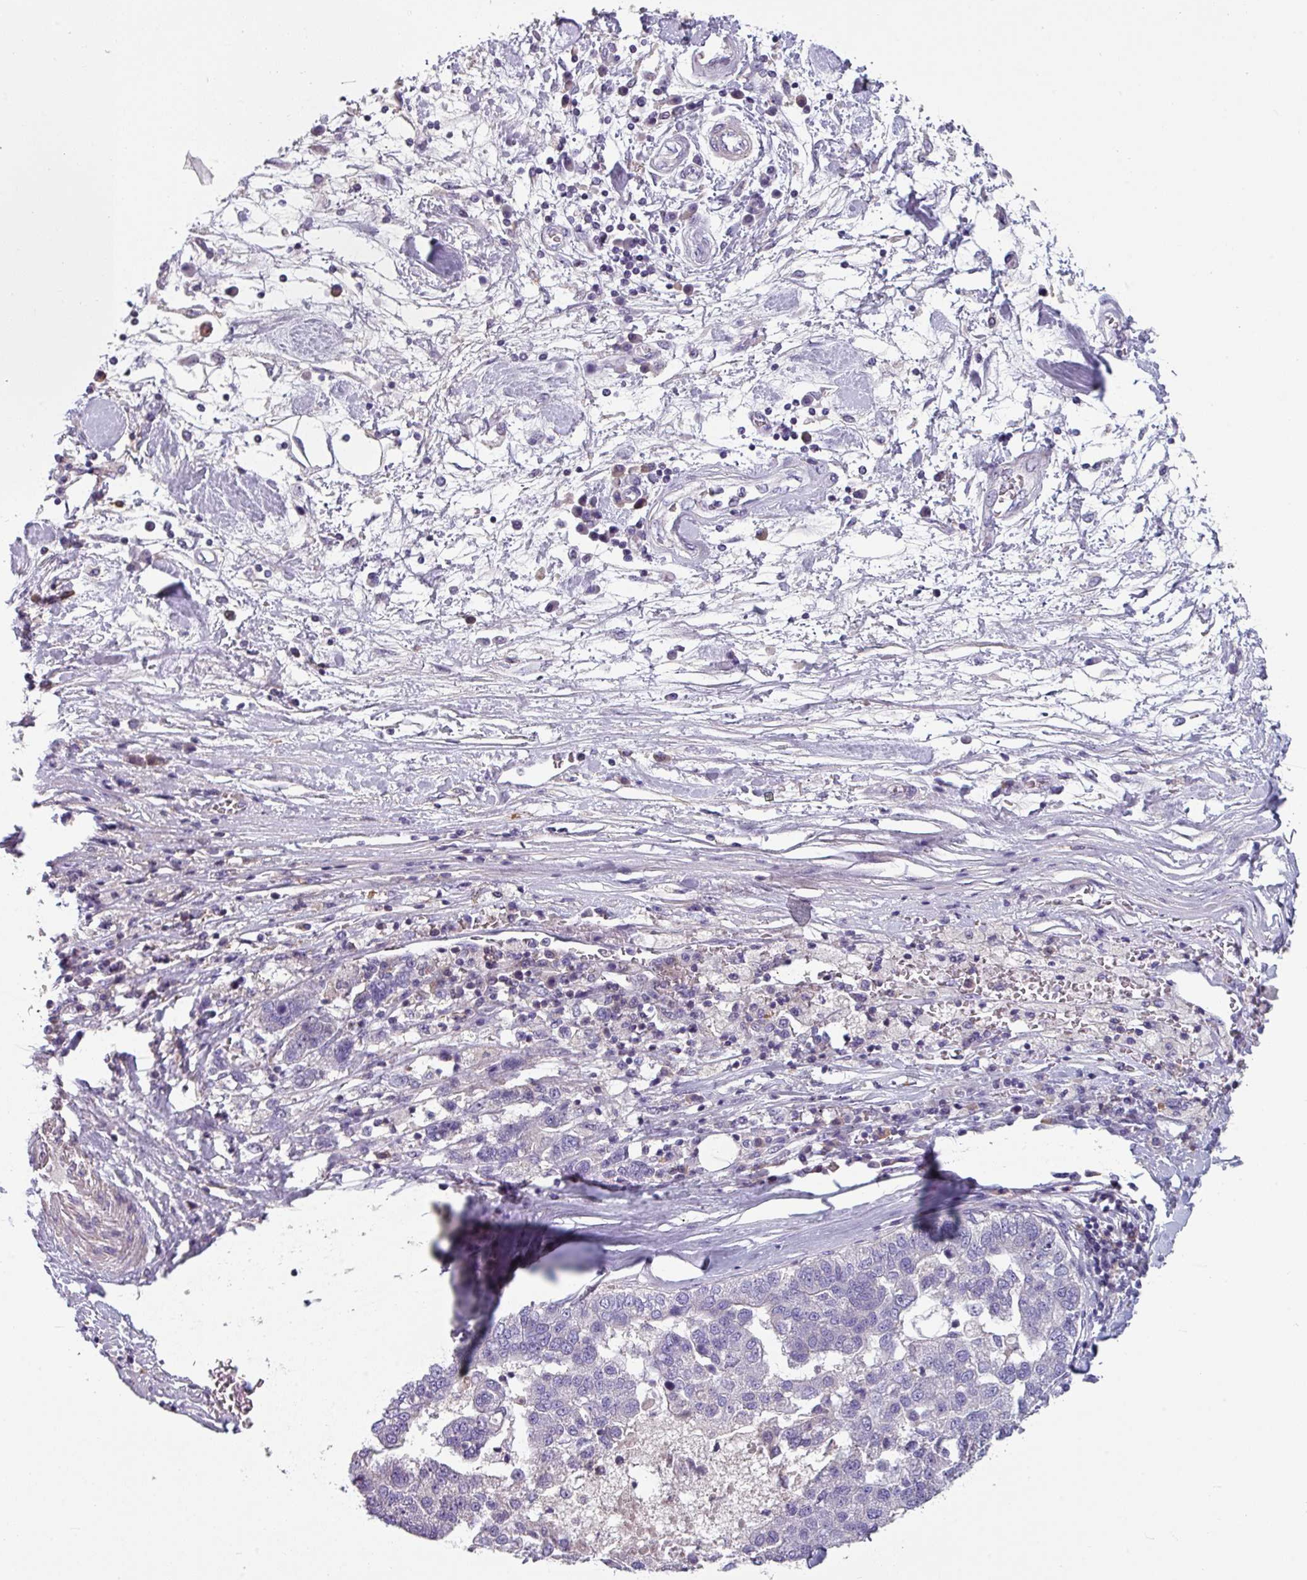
{"staining": {"intensity": "negative", "quantity": "none", "location": "none"}, "tissue": "pancreatic cancer", "cell_type": "Tumor cells", "image_type": "cancer", "snomed": [{"axis": "morphology", "description": "Adenocarcinoma, NOS"}, {"axis": "topography", "description": "Pancreas"}], "caption": "This is an immunohistochemistry (IHC) image of pancreatic cancer (adenocarcinoma). There is no positivity in tumor cells.", "gene": "TMEM132A", "patient": {"sex": "female", "age": 61}}